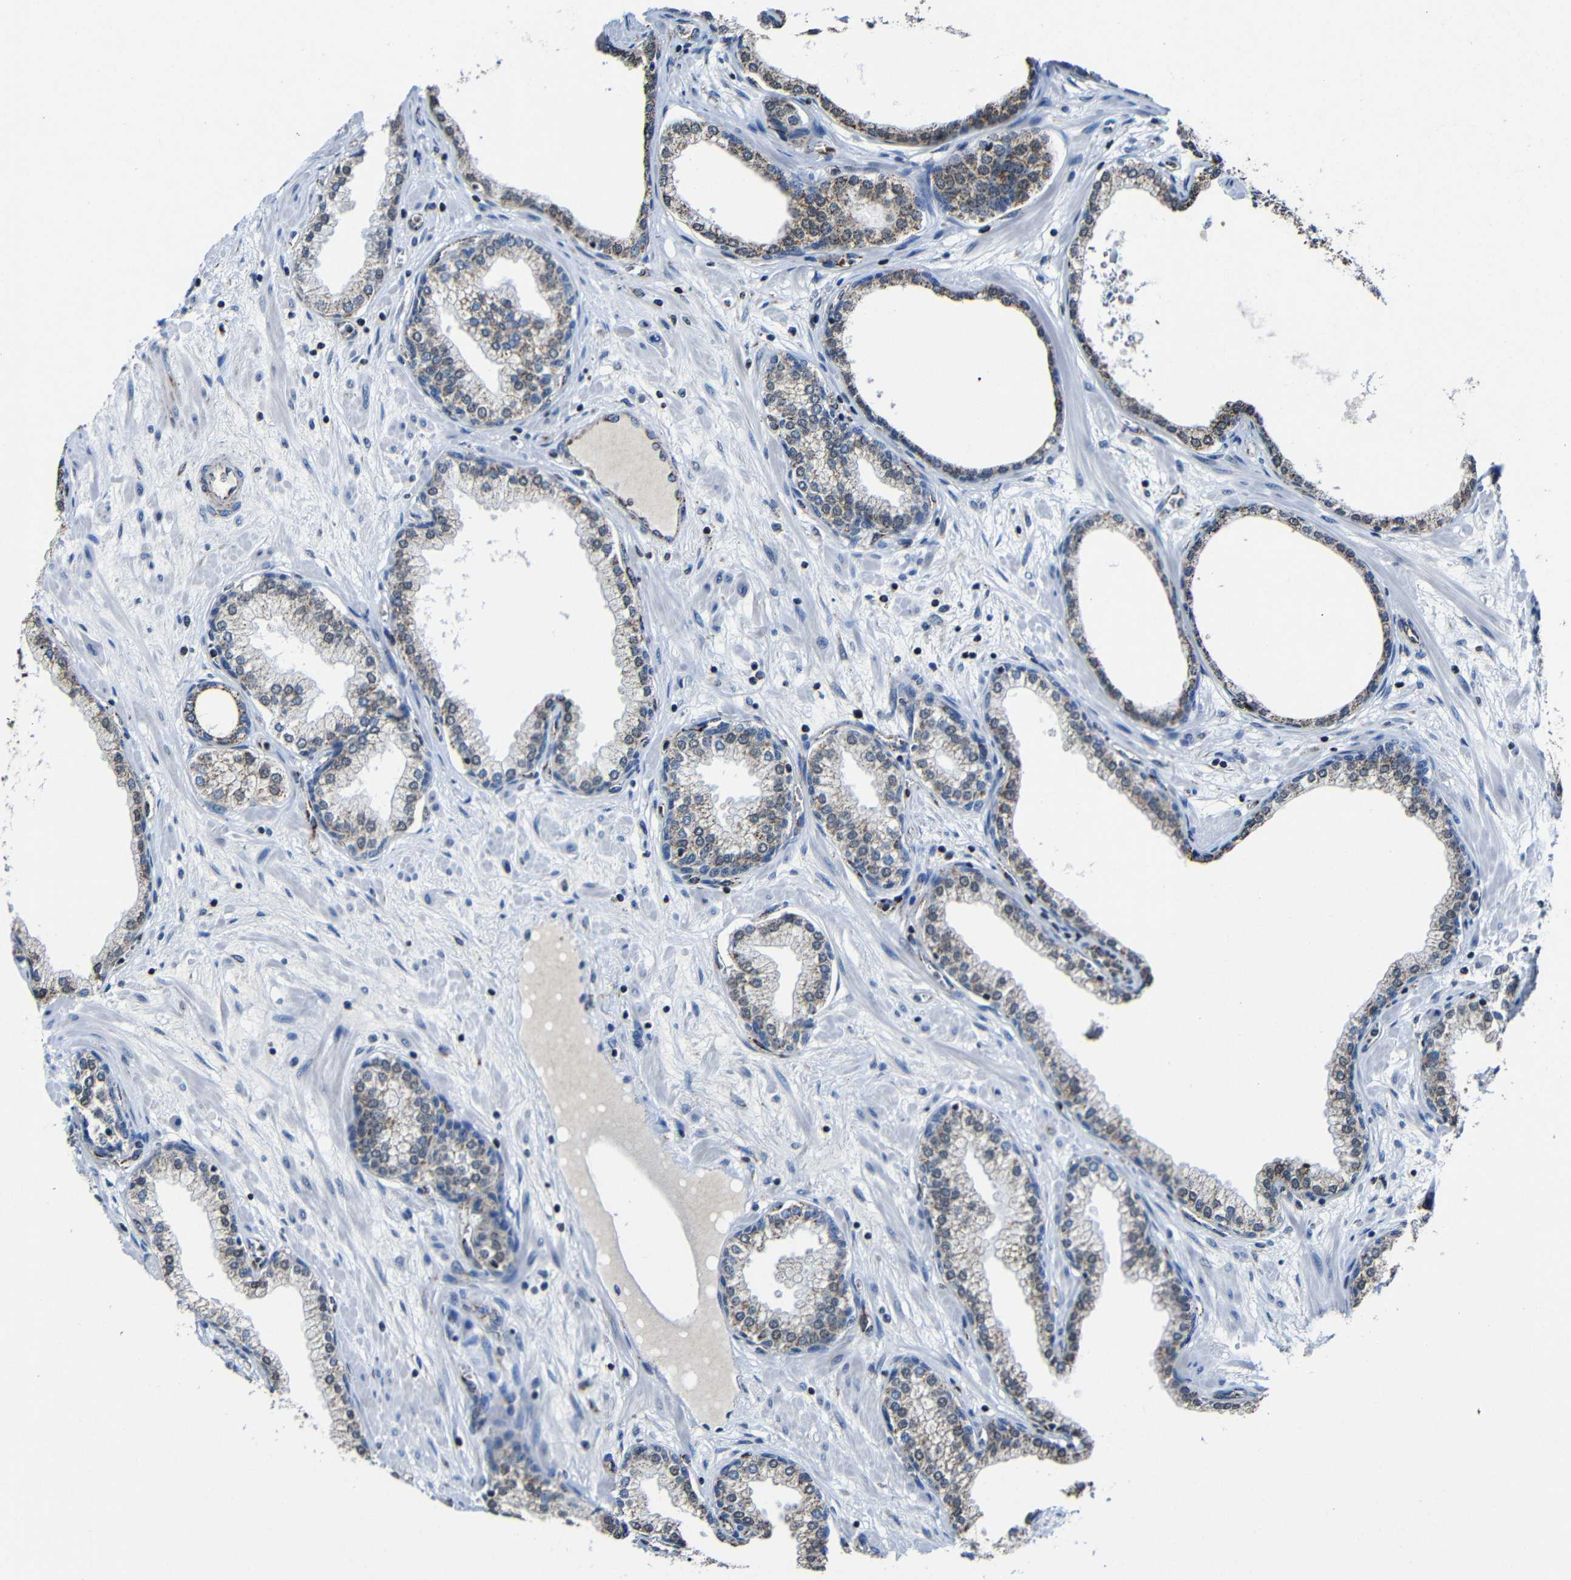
{"staining": {"intensity": "moderate", "quantity": "<25%", "location": "cytoplasmic/membranous"}, "tissue": "prostate", "cell_type": "Glandular cells", "image_type": "normal", "snomed": [{"axis": "morphology", "description": "Normal tissue, NOS"}, {"axis": "morphology", "description": "Urothelial carcinoma, Low grade"}, {"axis": "topography", "description": "Urinary bladder"}, {"axis": "topography", "description": "Prostate"}], "caption": "Human prostate stained with a brown dye reveals moderate cytoplasmic/membranous positive positivity in approximately <25% of glandular cells.", "gene": "CA5B", "patient": {"sex": "male", "age": 60}}